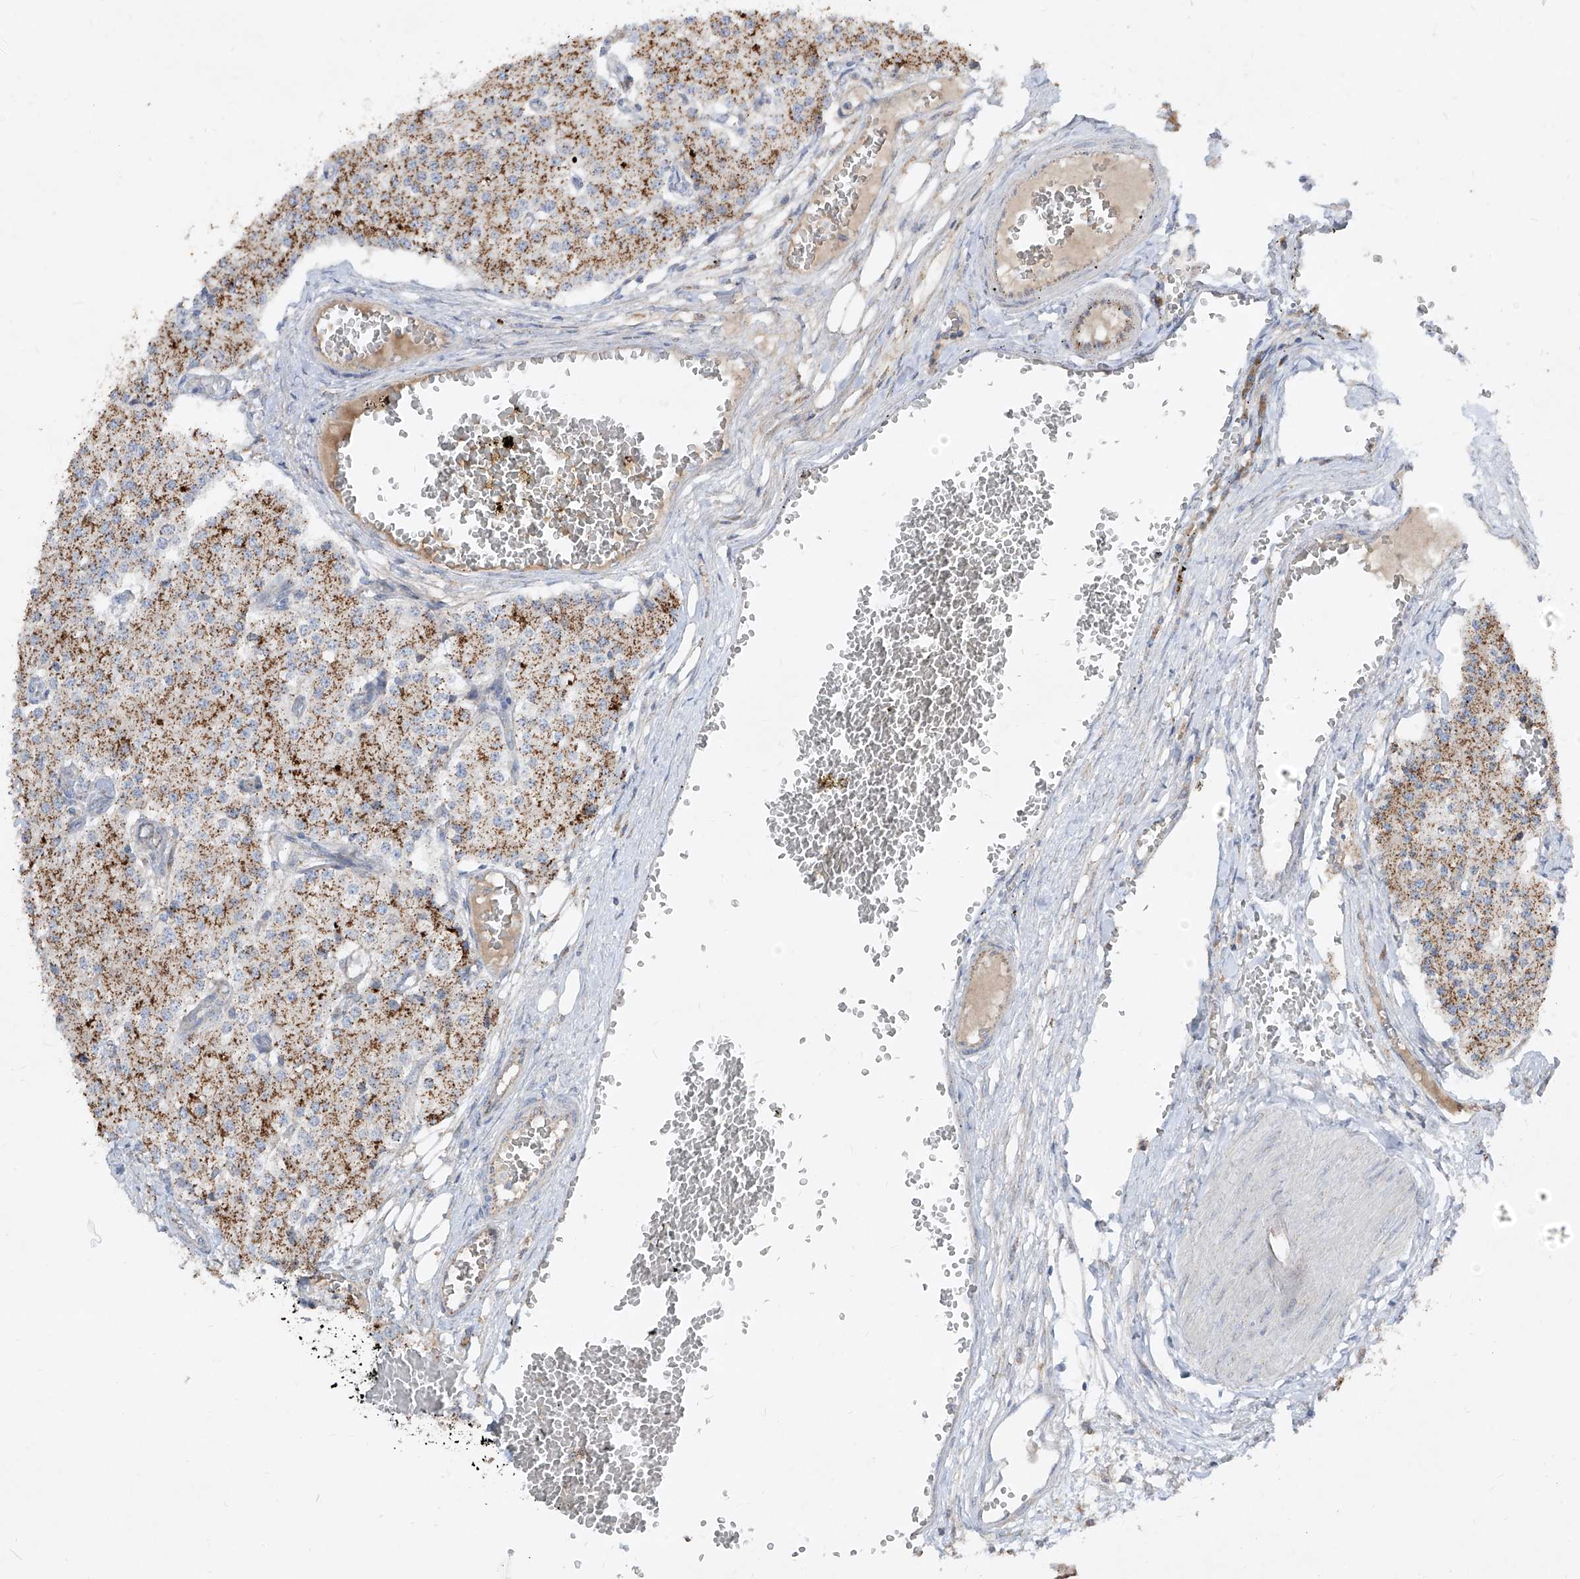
{"staining": {"intensity": "moderate", "quantity": ">75%", "location": "cytoplasmic/membranous"}, "tissue": "carcinoid", "cell_type": "Tumor cells", "image_type": "cancer", "snomed": [{"axis": "morphology", "description": "Carcinoid, malignant, NOS"}, {"axis": "topography", "description": "Colon"}], "caption": "Carcinoid (malignant) was stained to show a protein in brown. There is medium levels of moderate cytoplasmic/membranous expression in approximately >75% of tumor cells.", "gene": "ABCD3", "patient": {"sex": "female", "age": 52}}